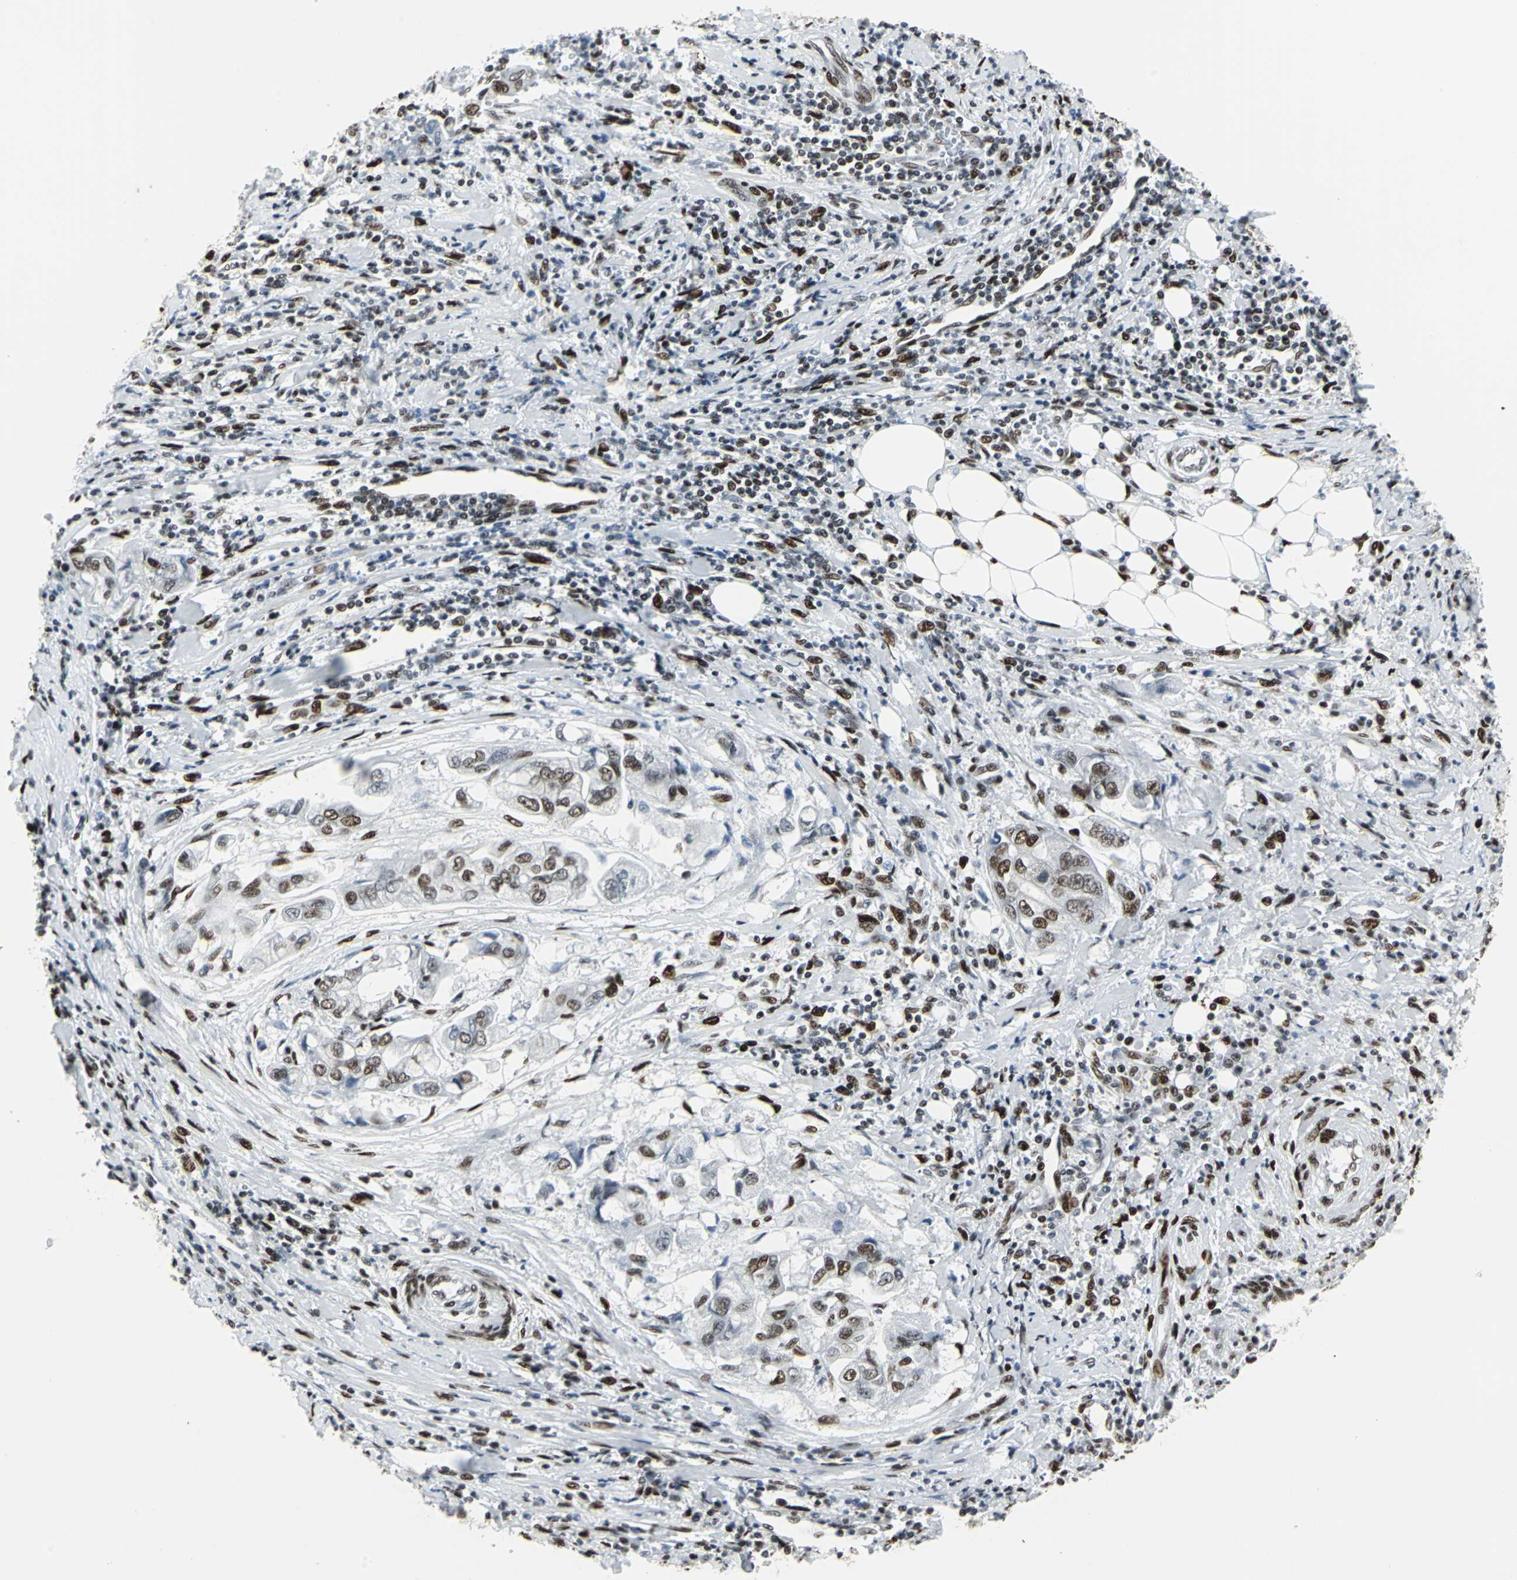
{"staining": {"intensity": "strong", "quantity": "25%-75%", "location": "nuclear"}, "tissue": "stomach cancer", "cell_type": "Tumor cells", "image_type": "cancer", "snomed": [{"axis": "morphology", "description": "Adenocarcinoma, NOS"}, {"axis": "topography", "description": "Stomach"}], "caption": "About 25%-75% of tumor cells in human adenocarcinoma (stomach) show strong nuclear protein positivity as visualized by brown immunohistochemical staining.", "gene": "HDAC2", "patient": {"sex": "male", "age": 62}}